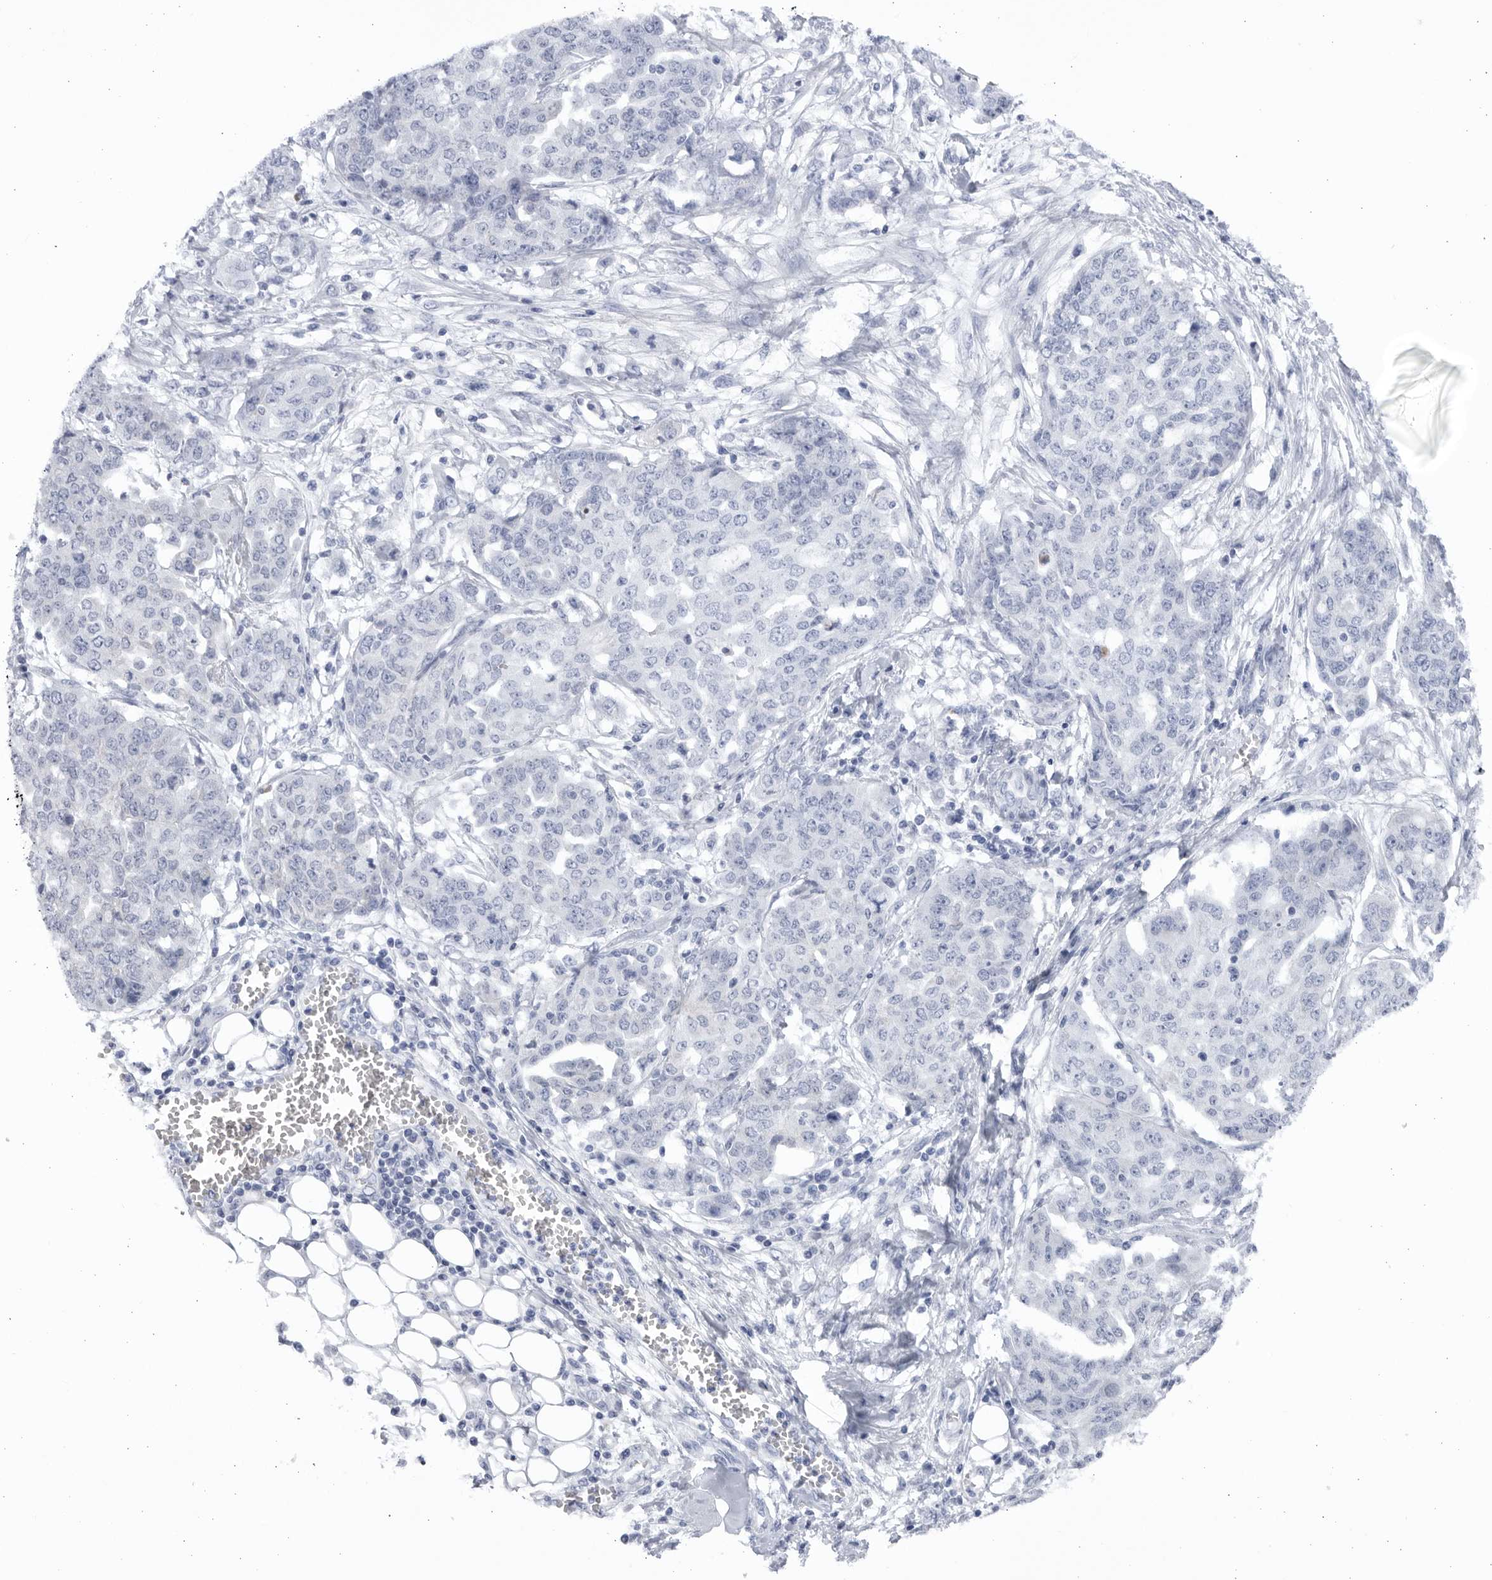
{"staining": {"intensity": "negative", "quantity": "none", "location": "none"}, "tissue": "ovarian cancer", "cell_type": "Tumor cells", "image_type": "cancer", "snomed": [{"axis": "morphology", "description": "Cystadenocarcinoma, serous, NOS"}, {"axis": "topography", "description": "Soft tissue"}, {"axis": "topography", "description": "Ovary"}], "caption": "There is no significant staining in tumor cells of ovarian cancer (serous cystadenocarcinoma).", "gene": "CCDC181", "patient": {"sex": "female", "age": 57}}